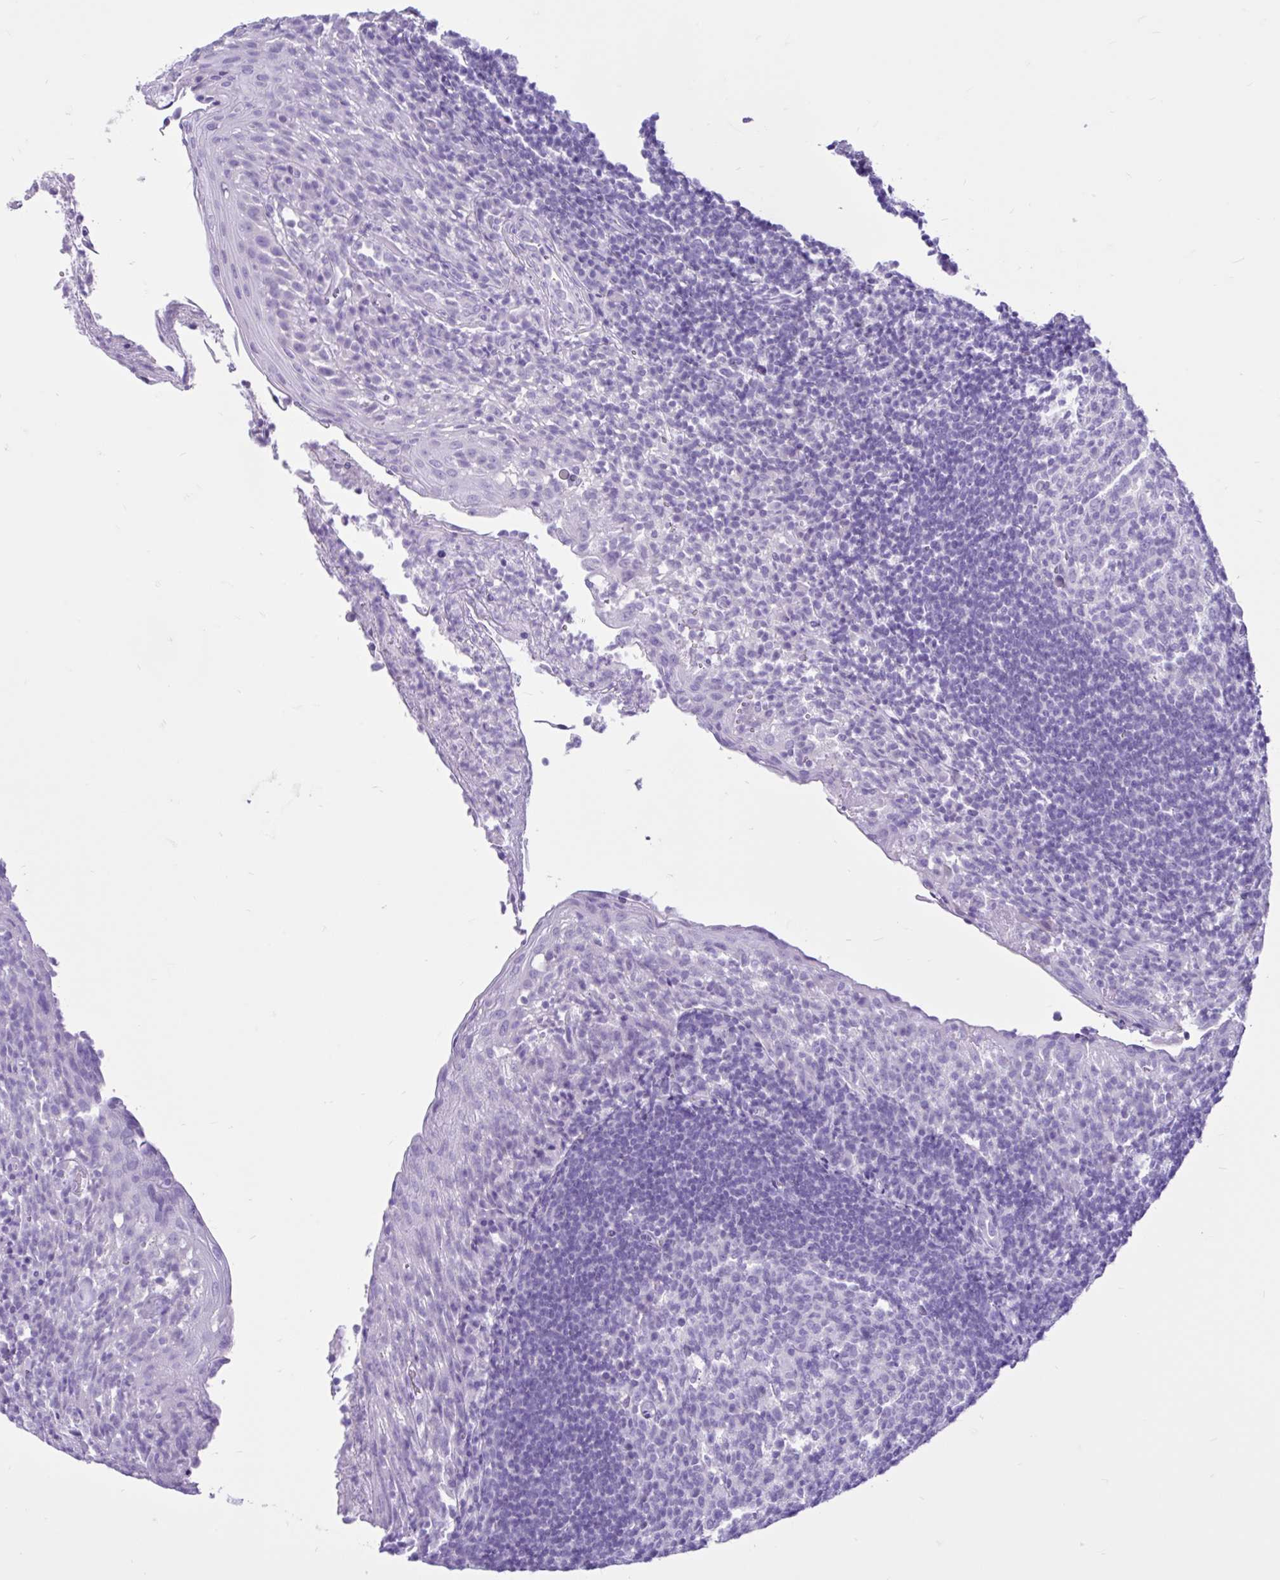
{"staining": {"intensity": "negative", "quantity": "none", "location": "none"}, "tissue": "tonsil", "cell_type": "Germinal center cells", "image_type": "normal", "snomed": [{"axis": "morphology", "description": "Normal tissue, NOS"}, {"axis": "topography", "description": "Tonsil"}], "caption": "This micrograph is of unremarkable tonsil stained with immunohistochemistry to label a protein in brown with the nuclei are counter-stained blue. There is no staining in germinal center cells.", "gene": "CYP19A1", "patient": {"sex": "female", "age": 10}}